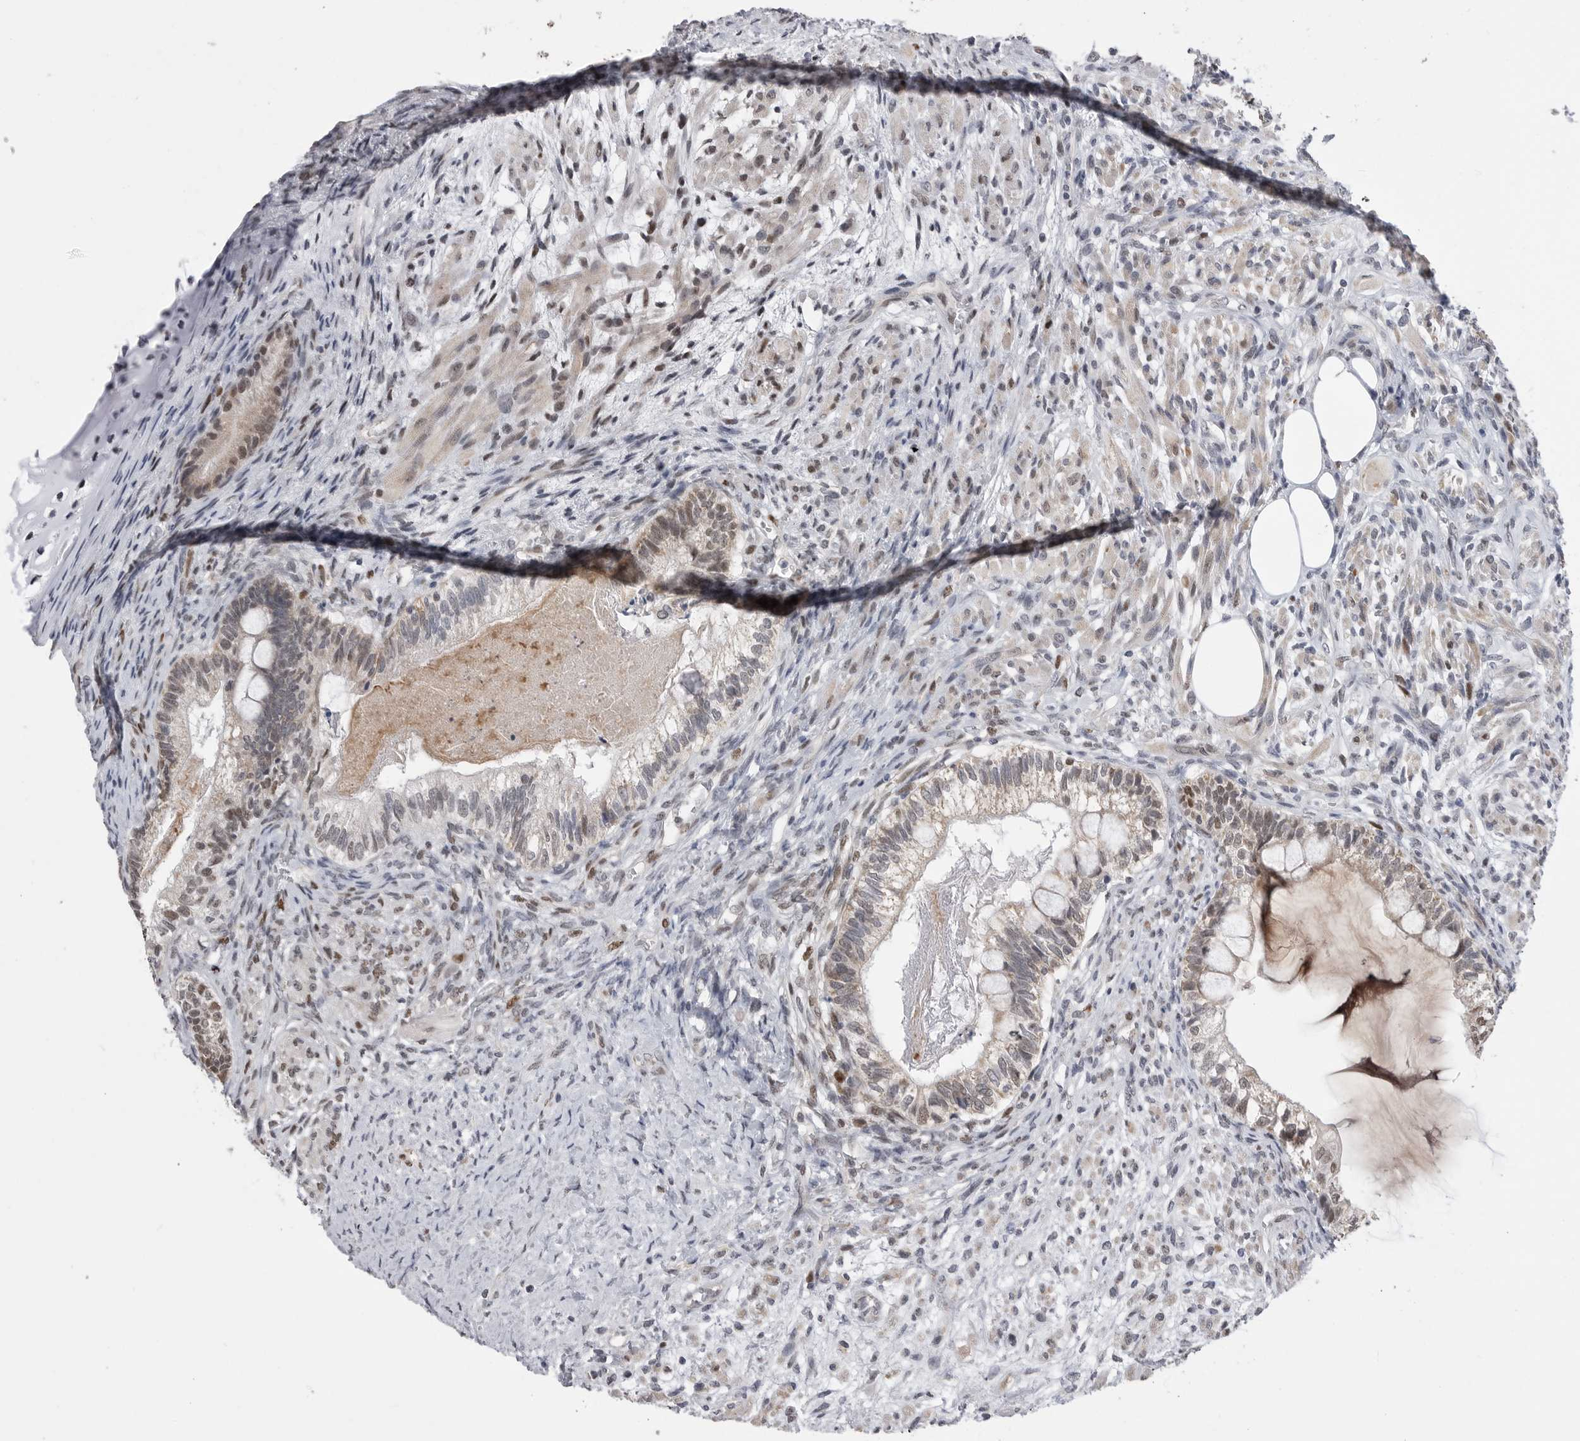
{"staining": {"intensity": "strong", "quantity": "25%-75%", "location": "nuclear"}, "tissue": "testis cancer", "cell_type": "Tumor cells", "image_type": "cancer", "snomed": [{"axis": "morphology", "description": "Seminoma, NOS"}, {"axis": "morphology", "description": "Carcinoma, Embryonal, NOS"}, {"axis": "topography", "description": "Testis"}], "caption": "A brown stain labels strong nuclear positivity of a protein in testis seminoma tumor cells.", "gene": "SMARCC1", "patient": {"sex": "male", "age": 28}}